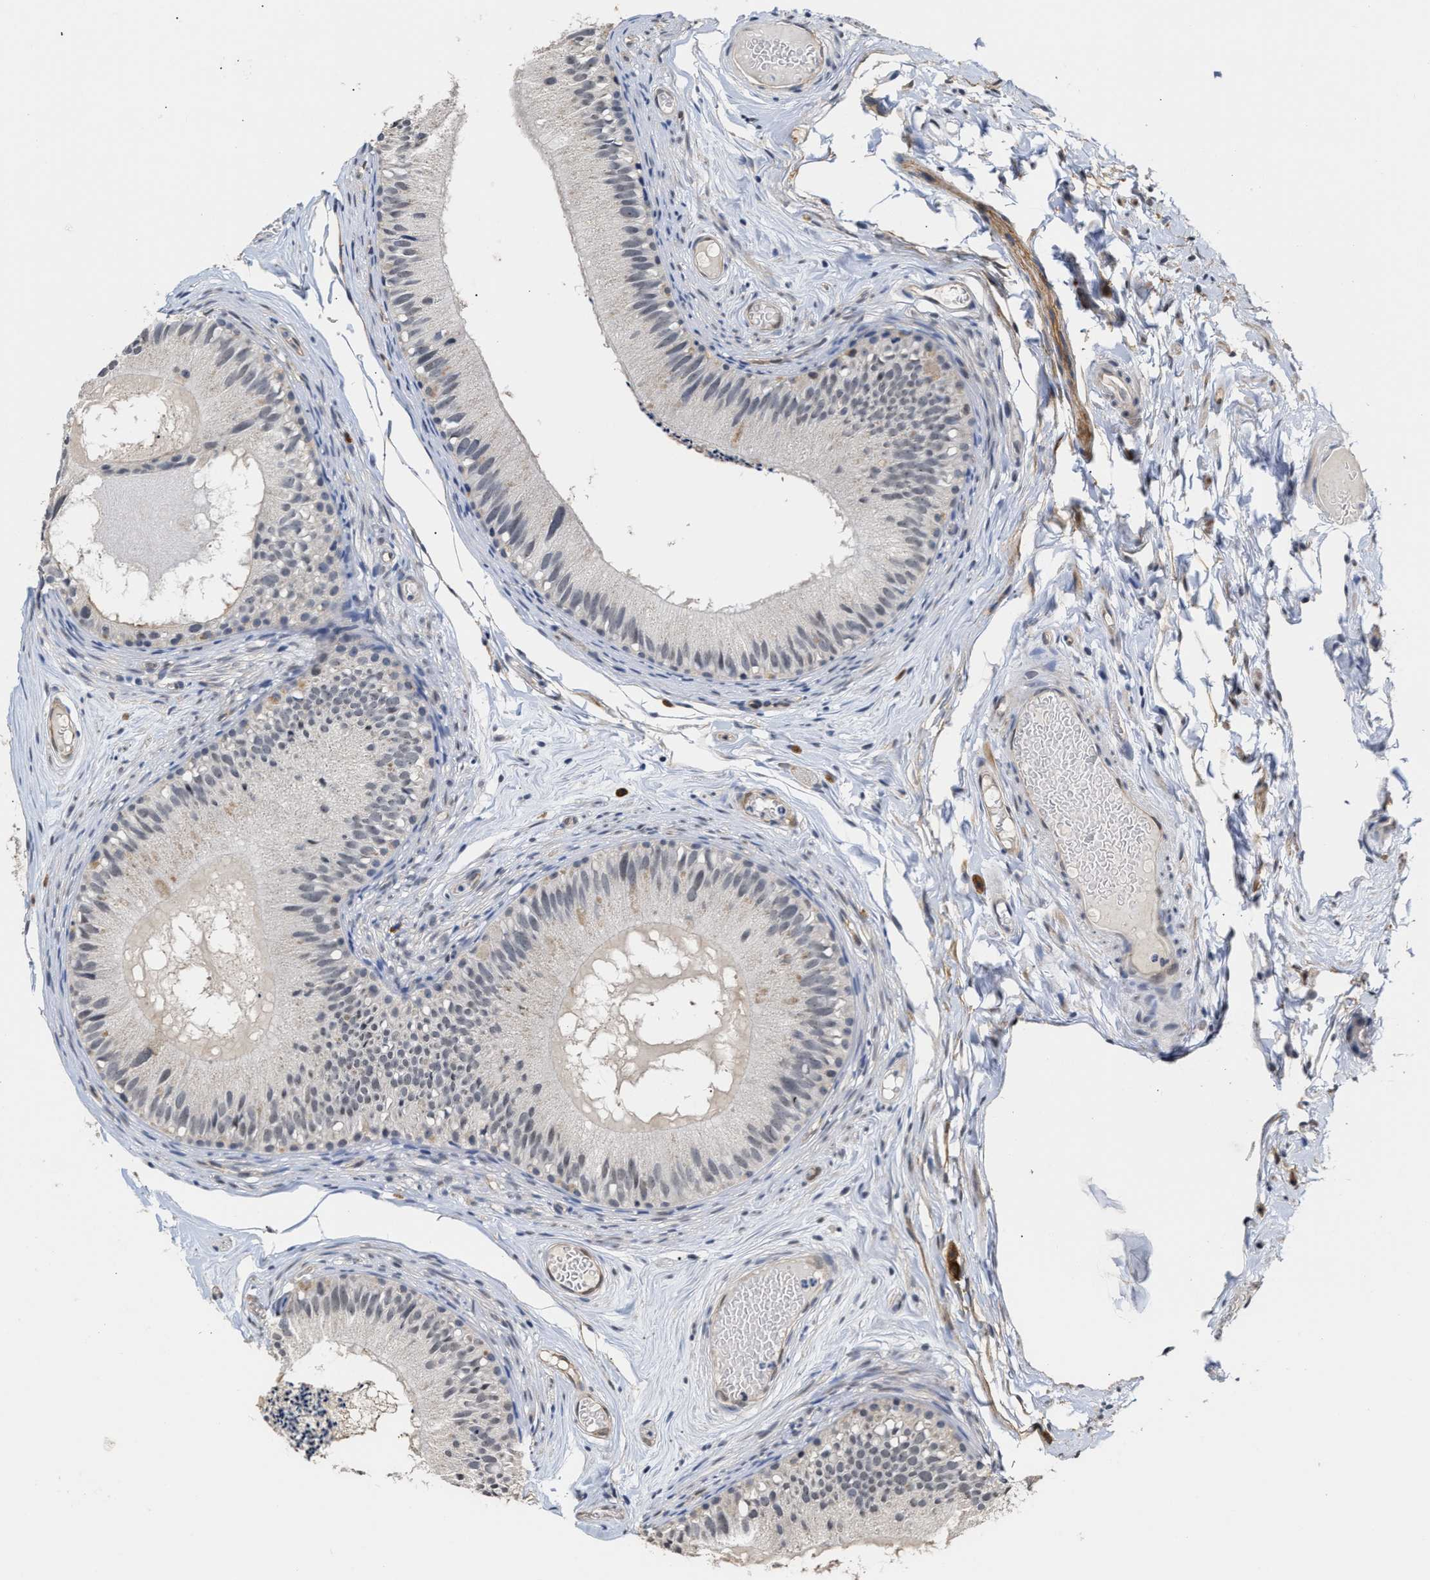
{"staining": {"intensity": "negative", "quantity": "none", "location": "none"}, "tissue": "epididymis", "cell_type": "Glandular cells", "image_type": "normal", "snomed": [{"axis": "morphology", "description": "Normal tissue, NOS"}, {"axis": "topography", "description": "Epididymis"}], "caption": "Glandular cells are negative for protein expression in unremarkable human epididymis. The staining was performed using DAB (3,3'-diaminobenzidine) to visualize the protein expression in brown, while the nuclei were stained in blue with hematoxylin (Magnification: 20x).", "gene": "AHNAK2", "patient": {"sex": "male", "age": 46}}